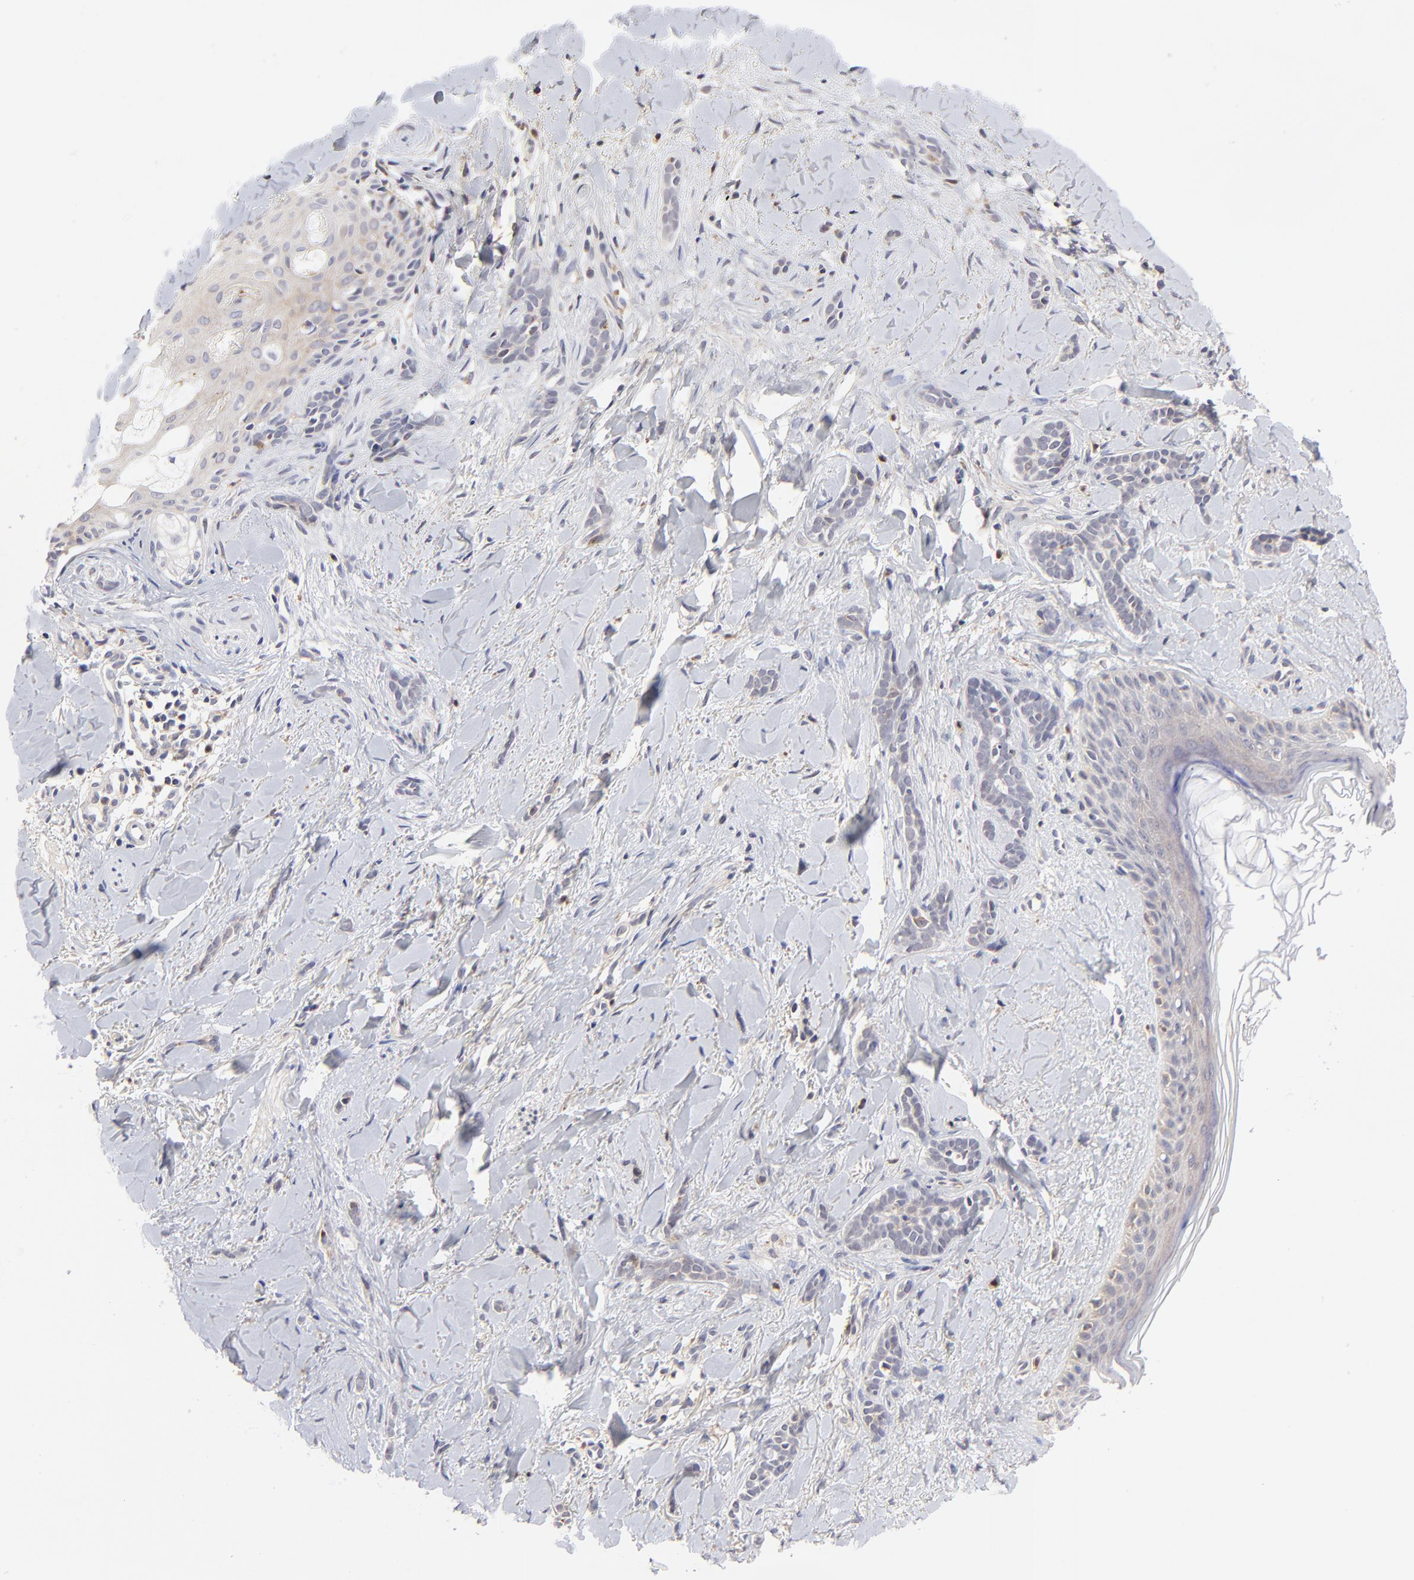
{"staining": {"intensity": "negative", "quantity": "none", "location": "none"}, "tissue": "skin cancer", "cell_type": "Tumor cells", "image_type": "cancer", "snomed": [{"axis": "morphology", "description": "Basal cell carcinoma"}, {"axis": "topography", "description": "Skin"}], "caption": "An IHC histopathology image of basal cell carcinoma (skin) is shown. There is no staining in tumor cells of basal cell carcinoma (skin).", "gene": "FBXL12", "patient": {"sex": "female", "age": 37}}